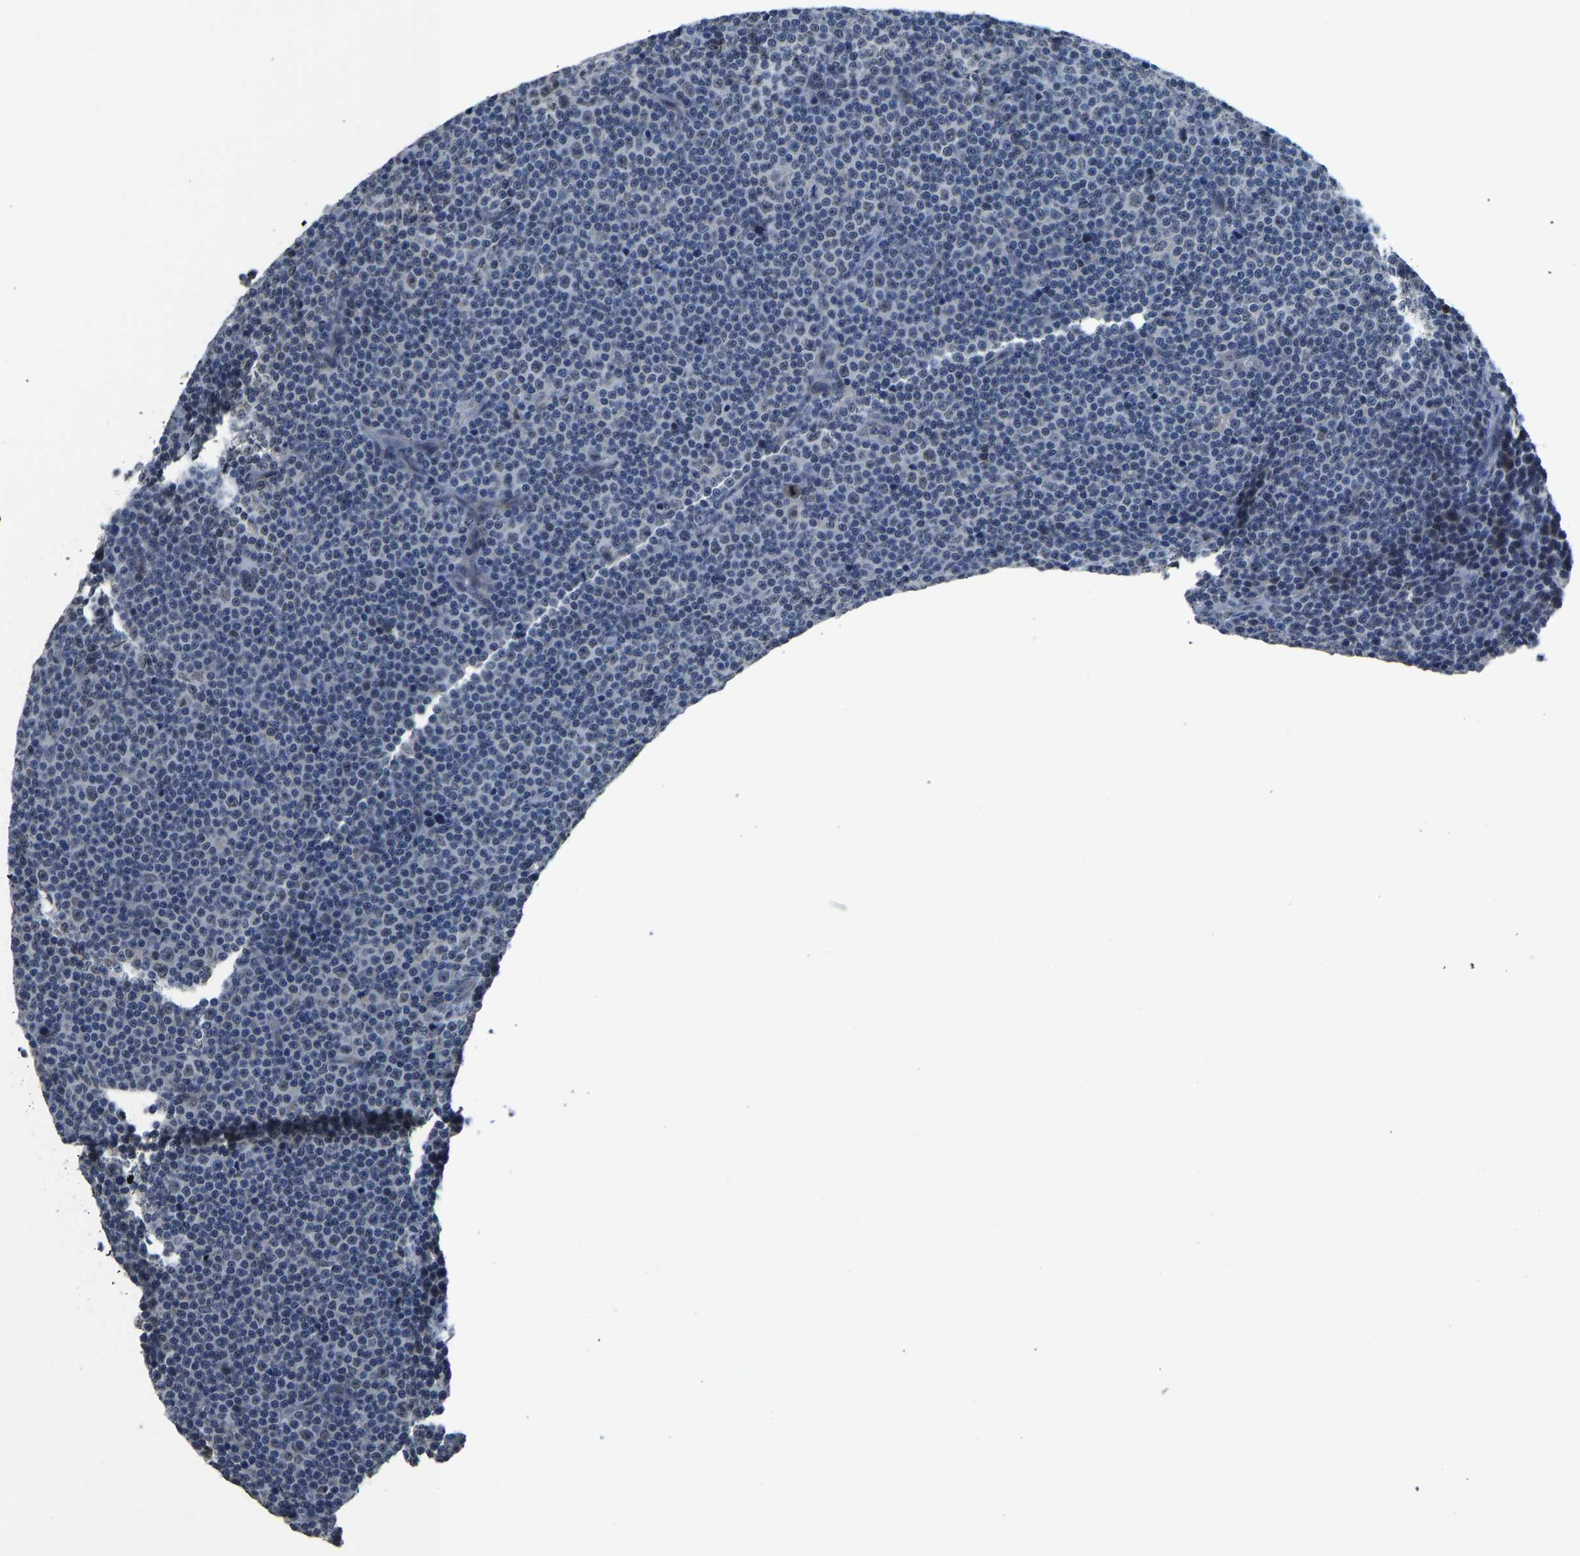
{"staining": {"intensity": "negative", "quantity": "none", "location": "none"}, "tissue": "lymphoma", "cell_type": "Tumor cells", "image_type": "cancer", "snomed": [{"axis": "morphology", "description": "Malignant lymphoma, non-Hodgkin's type, Low grade"}, {"axis": "topography", "description": "Lymph node"}], "caption": "Tumor cells show no significant staining in low-grade malignant lymphoma, non-Hodgkin's type.", "gene": "FOS", "patient": {"sex": "female", "age": 67}}